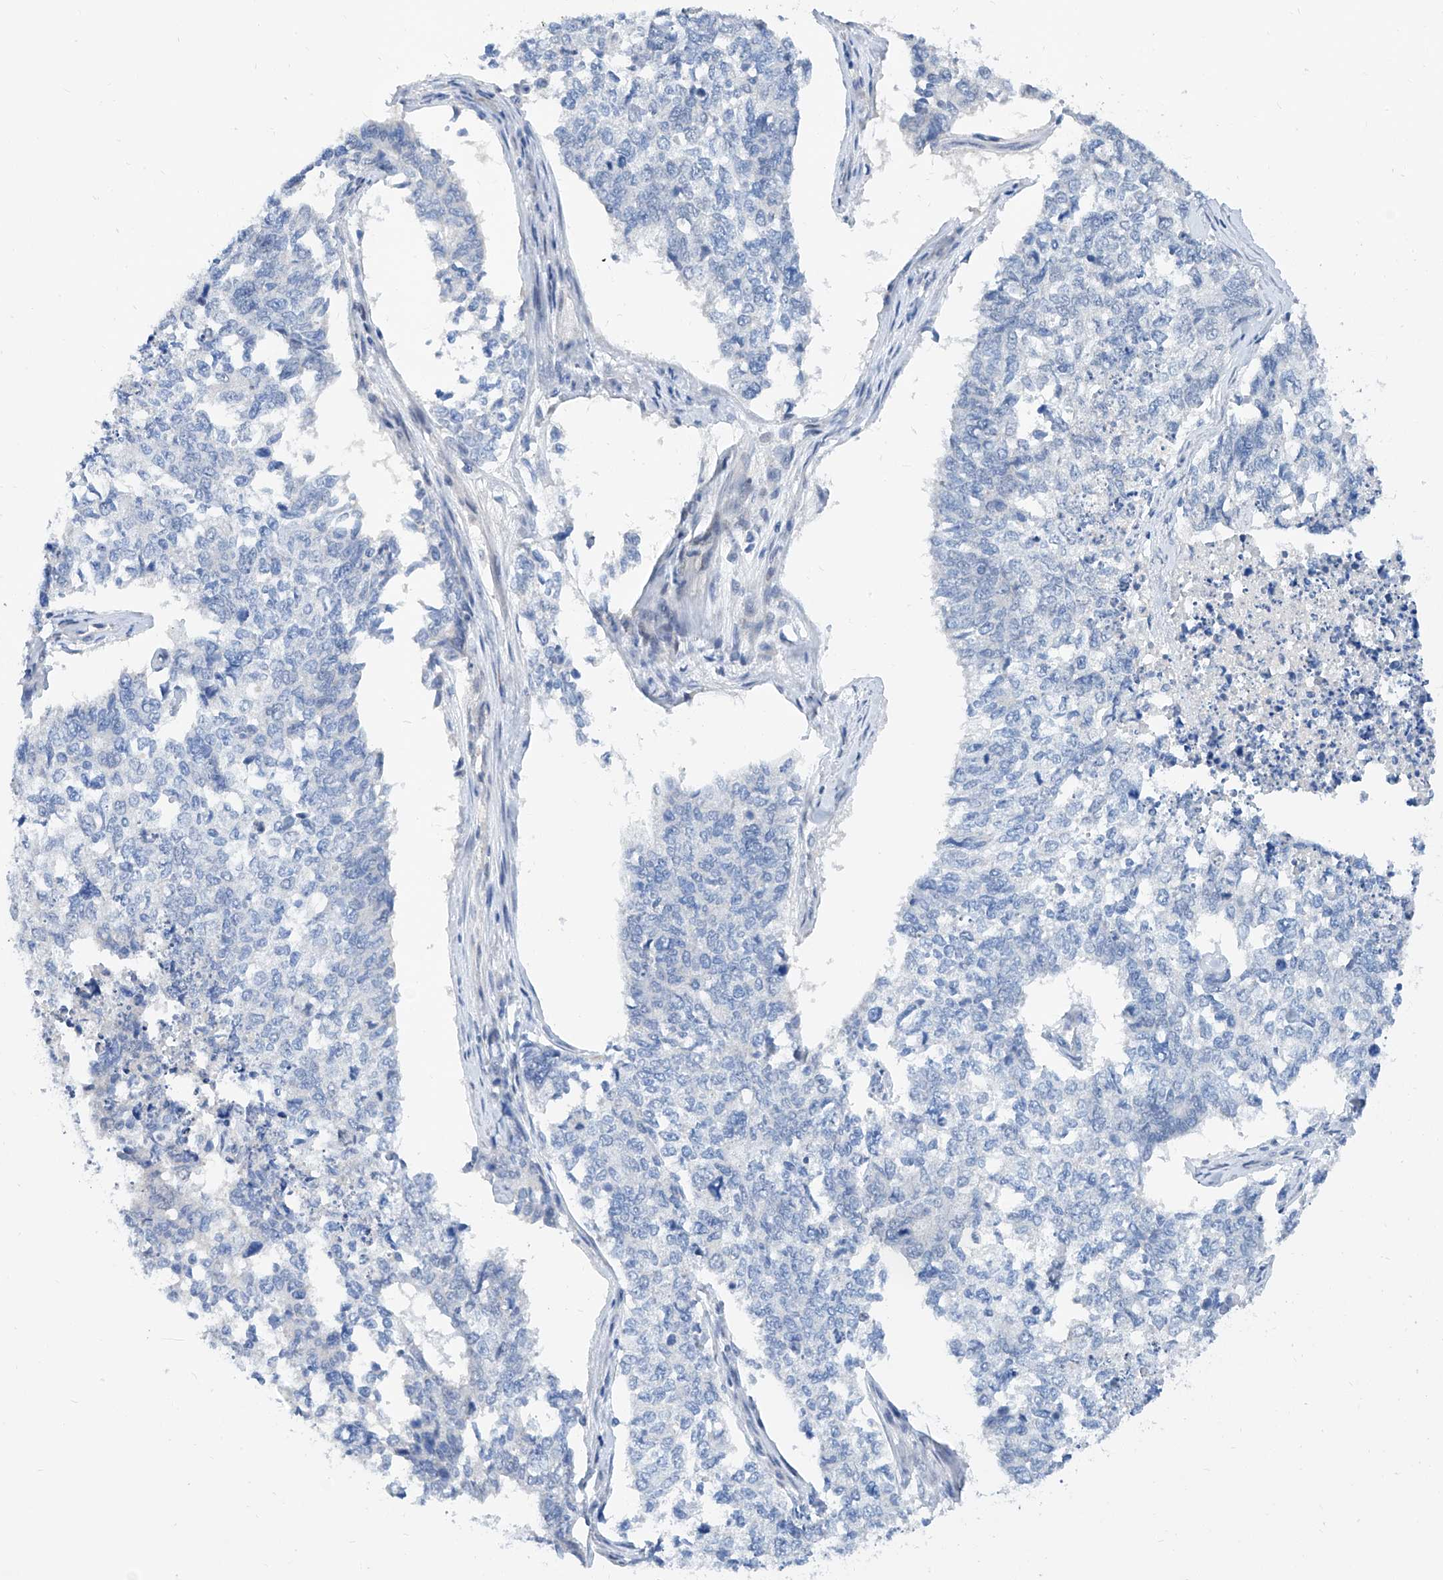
{"staining": {"intensity": "negative", "quantity": "none", "location": "none"}, "tissue": "cervical cancer", "cell_type": "Tumor cells", "image_type": "cancer", "snomed": [{"axis": "morphology", "description": "Squamous cell carcinoma, NOS"}, {"axis": "topography", "description": "Cervix"}], "caption": "High power microscopy histopathology image of an IHC image of cervical cancer (squamous cell carcinoma), revealing no significant positivity in tumor cells.", "gene": "BPTF", "patient": {"sex": "female", "age": 63}}